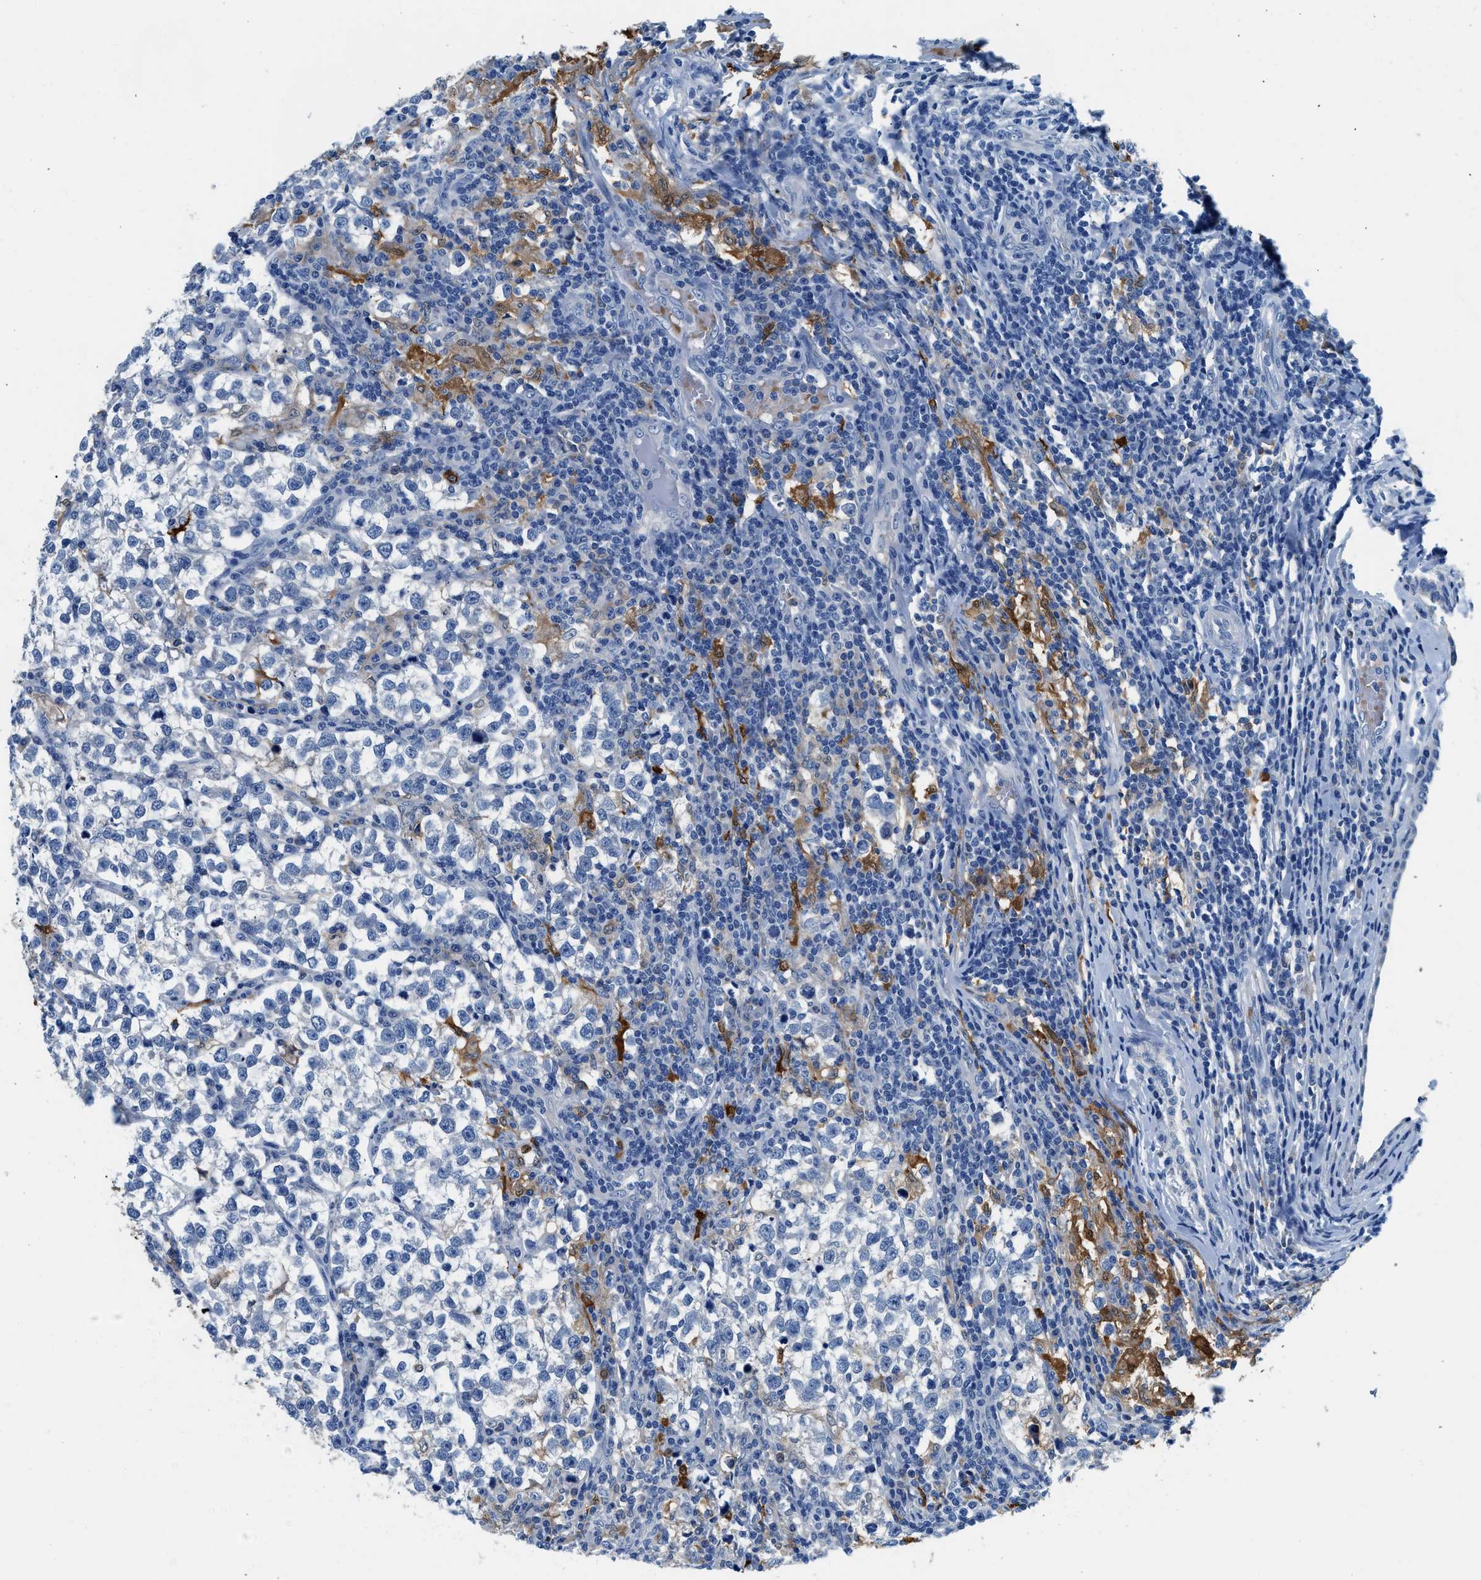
{"staining": {"intensity": "negative", "quantity": "none", "location": "none"}, "tissue": "testis cancer", "cell_type": "Tumor cells", "image_type": "cancer", "snomed": [{"axis": "morphology", "description": "Normal tissue, NOS"}, {"axis": "morphology", "description": "Seminoma, NOS"}, {"axis": "topography", "description": "Testis"}], "caption": "Immunohistochemistry (IHC) micrograph of neoplastic tissue: testis seminoma stained with DAB (3,3'-diaminobenzidine) exhibits no significant protein positivity in tumor cells.", "gene": "FADS6", "patient": {"sex": "male", "age": 43}}